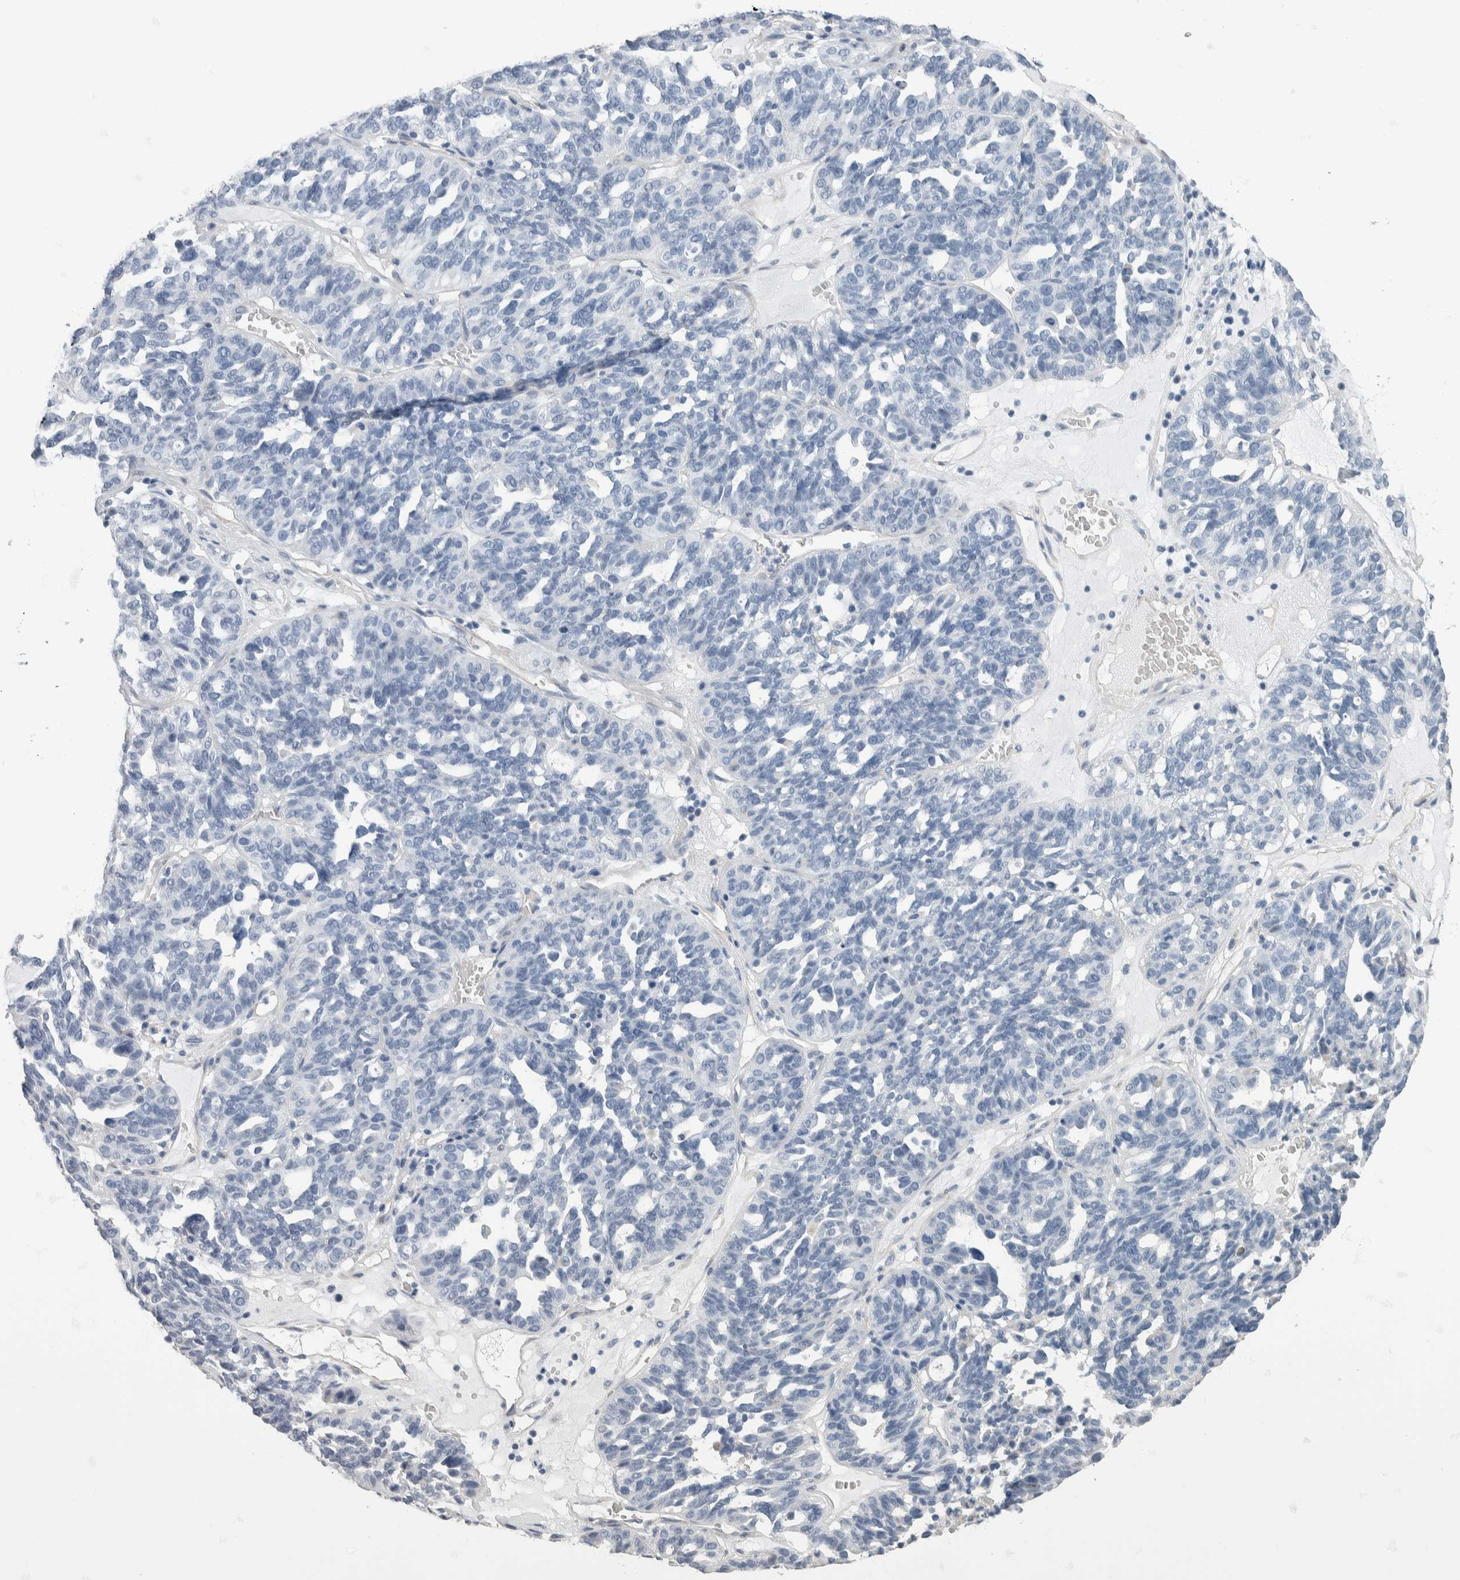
{"staining": {"intensity": "negative", "quantity": "none", "location": "none"}, "tissue": "ovarian cancer", "cell_type": "Tumor cells", "image_type": "cancer", "snomed": [{"axis": "morphology", "description": "Cystadenocarcinoma, serous, NOS"}, {"axis": "topography", "description": "Ovary"}], "caption": "Protein analysis of ovarian serous cystadenocarcinoma displays no significant expression in tumor cells.", "gene": "NEFM", "patient": {"sex": "female", "age": 59}}